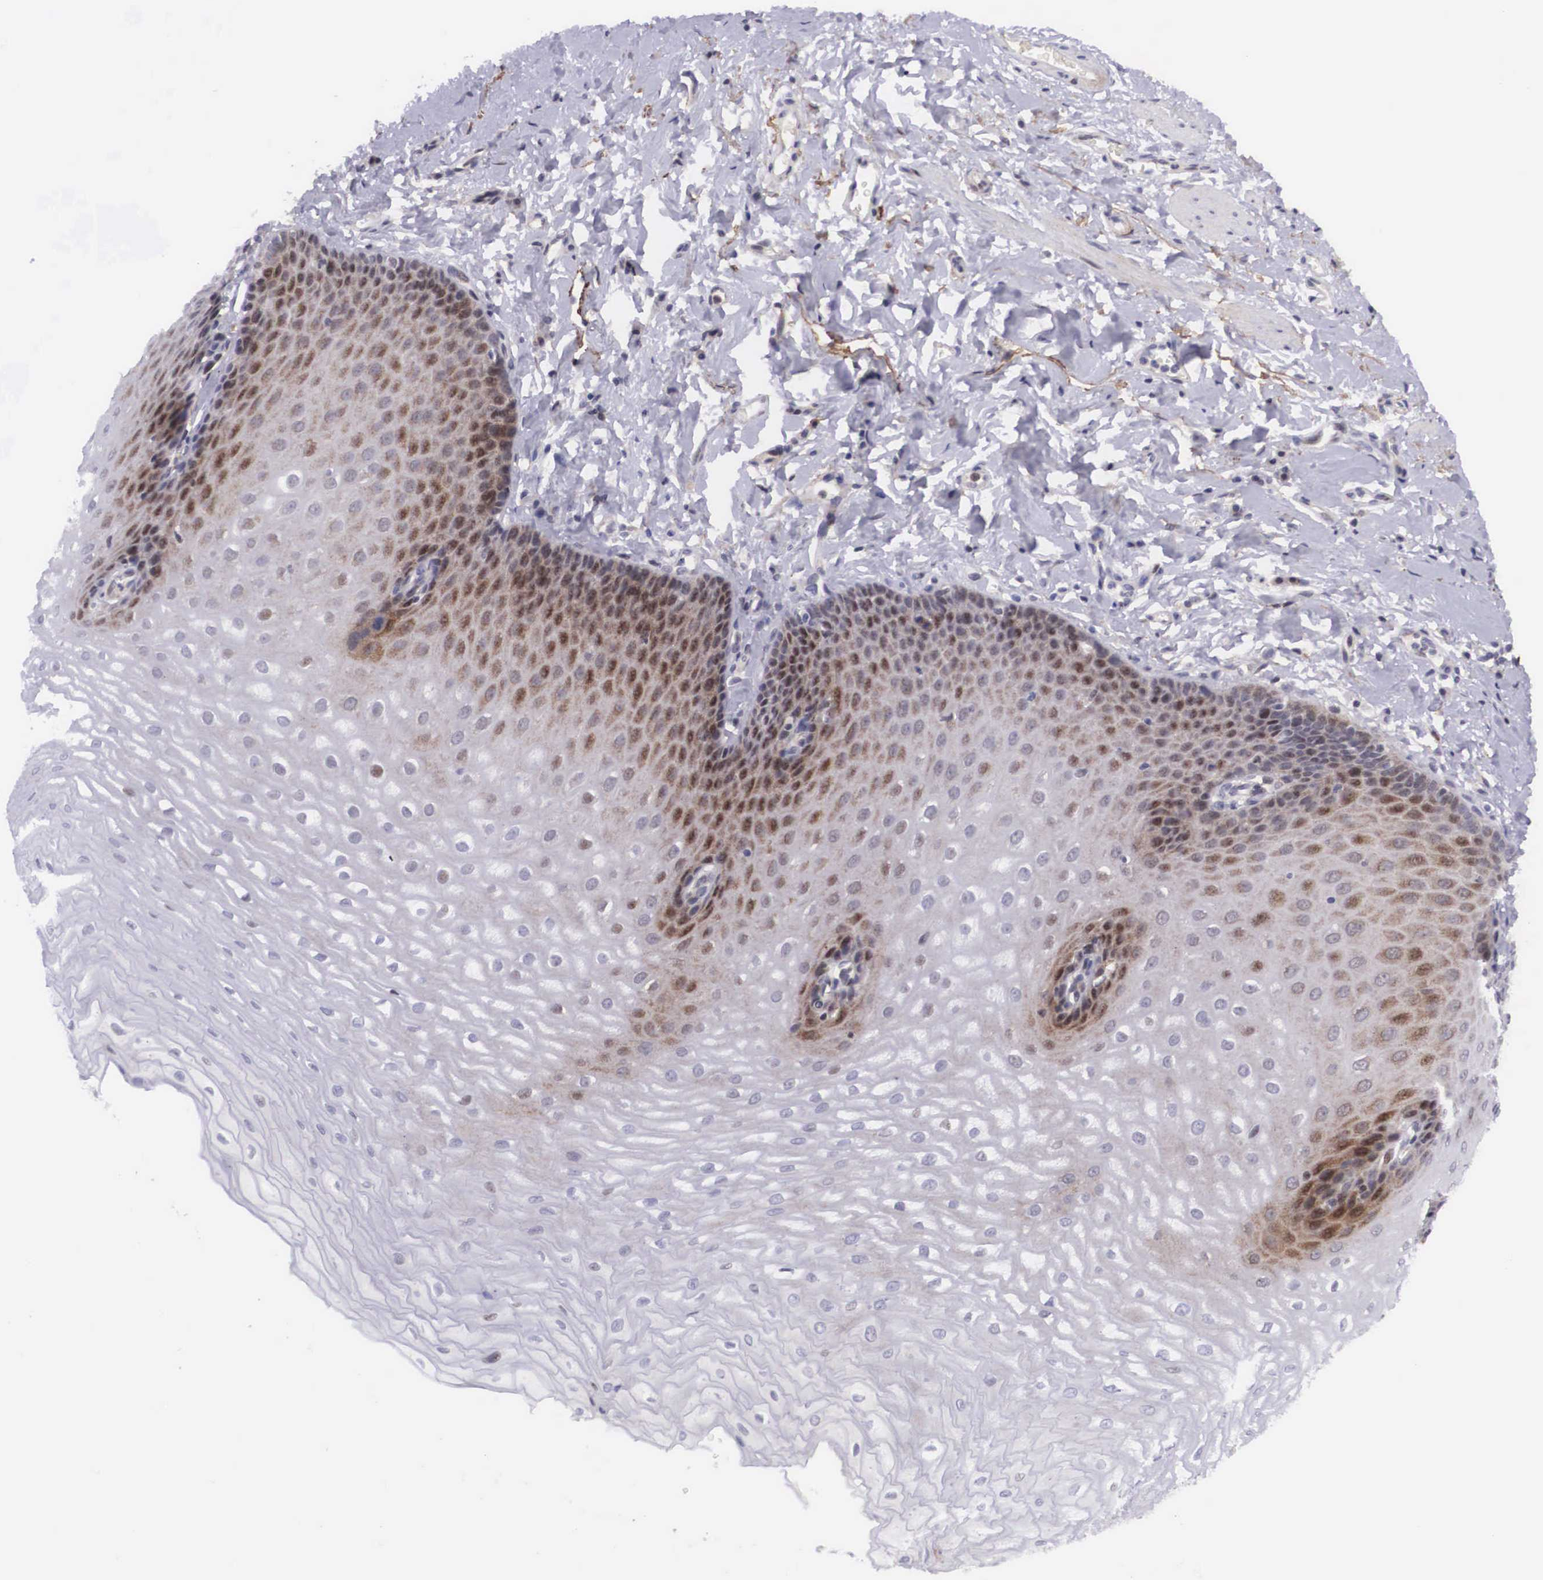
{"staining": {"intensity": "moderate", "quantity": "25%-75%", "location": "cytoplasmic/membranous,nuclear"}, "tissue": "esophagus", "cell_type": "Squamous epithelial cells", "image_type": "normal", "snomed": [{"axis": "morphology", "description": "Normal tissue, NOS"}, {"axis": "topography", "description": "Esophagus"}], "caption": "Immunohistochemical staining of unremarkable esophagus displays moderate cytoplasmic/membranous,nuclear protein staining in approximately 25%-75% of squamous epithelial cells. (DAB = brown stain, brightfield microscopy at high magnification).", "gene": "EMID1", "patient": {"sex": "male", "age": 70}}